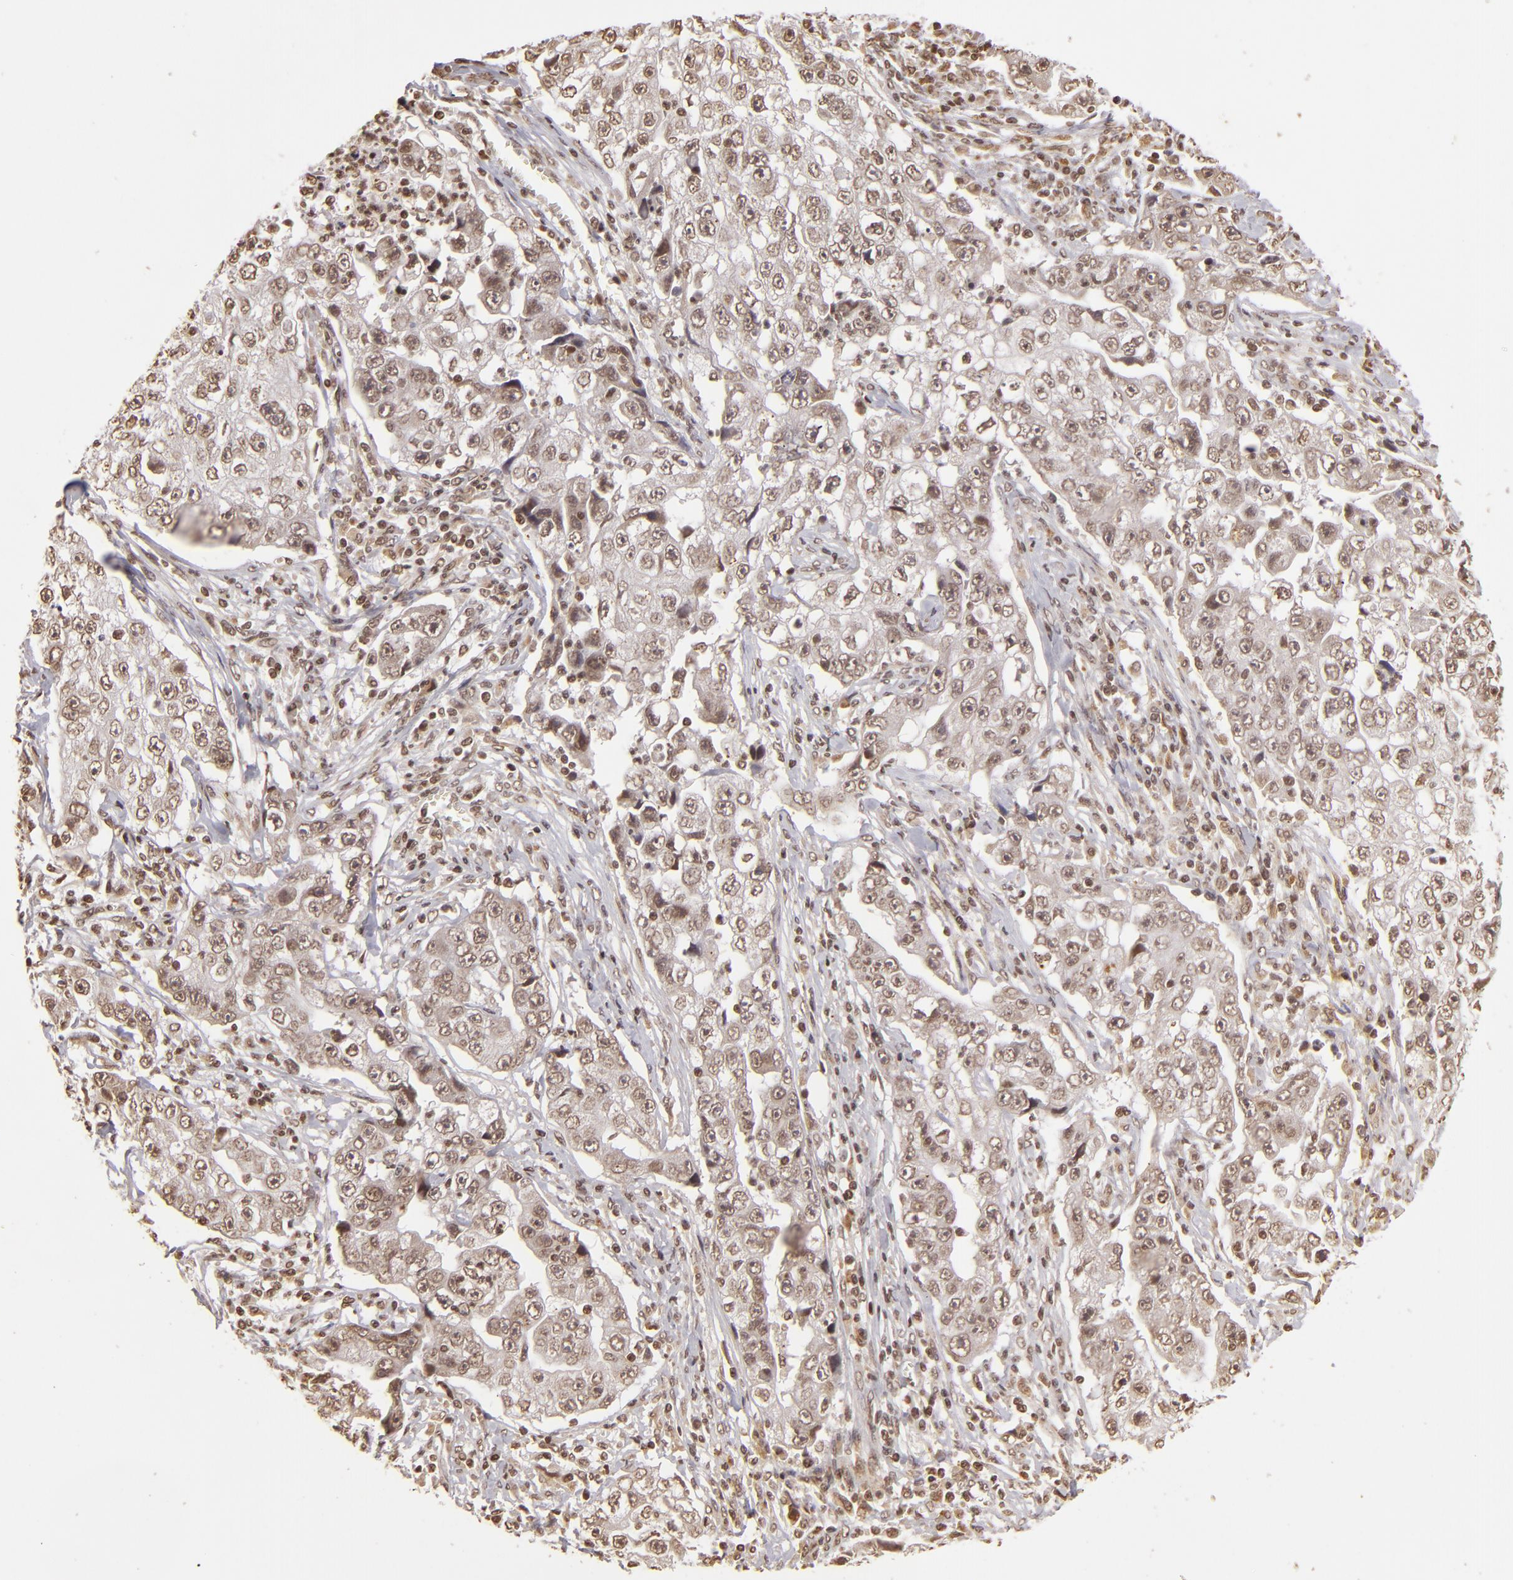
{"staining": {"intensity": "weak", "quantity": ">75%", "location": "nuclear"}, "tissue": "lung cancer", "cell_type": "Tumor cells", "image_type": "cancer", "snomed": [{"axis": "morphology", "description": "Squamous cell carcinoma, NOS"}, {"axis": "topography", "description": "Lung"}], "caption": "Tumor cells display weak nuclear positivity in approximately >75% of cells in lung cancer (squamous cell carcinoma). Nuclei are stained in blue.", "gene": "CUL3", "patient": {"sex": "male", "age": 64}}